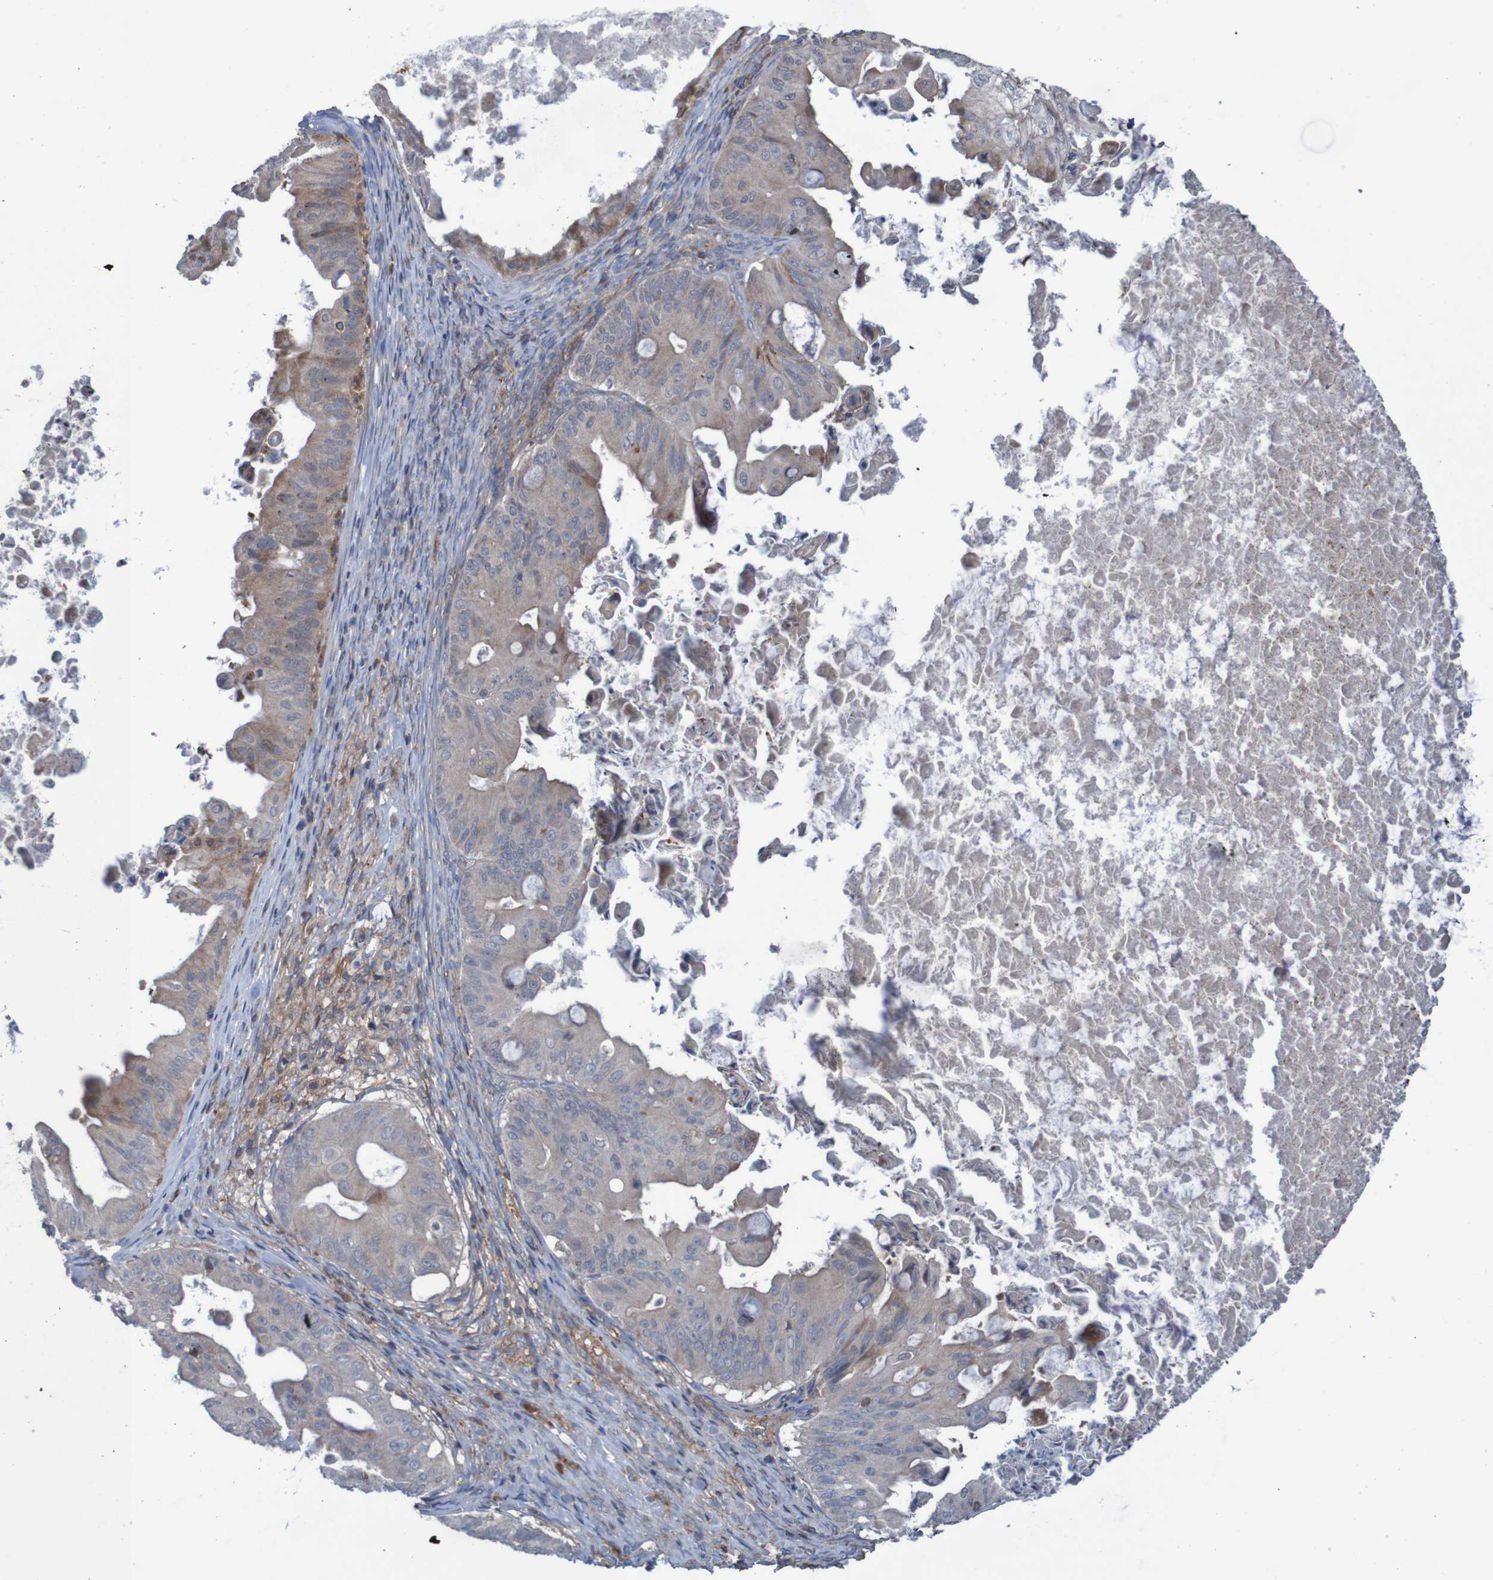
{"staining": {"intensity": "moderate", "quantity": ">75%", "location": "cytoplasmic/membranous"}, "tissue": "ovarian cancer", "cell_type": "Tumor cells", "image_type": "cancer", "snomed": [{"axis": "morphology", "description": "Cystadenocarcinoma, mucinous, NOS"}, {"axis": "topography", "description": "Ovary"}], "caption": "DAB (3,3'-diaminobenzidine) immunohistochemical staining of human ovarian cancer shows moderate cytoplasmic/membranous protein staining in approximately >75% of tumor cells.", "gene": "PDGFB", "patient": {"sex": "female", "age": 37}}